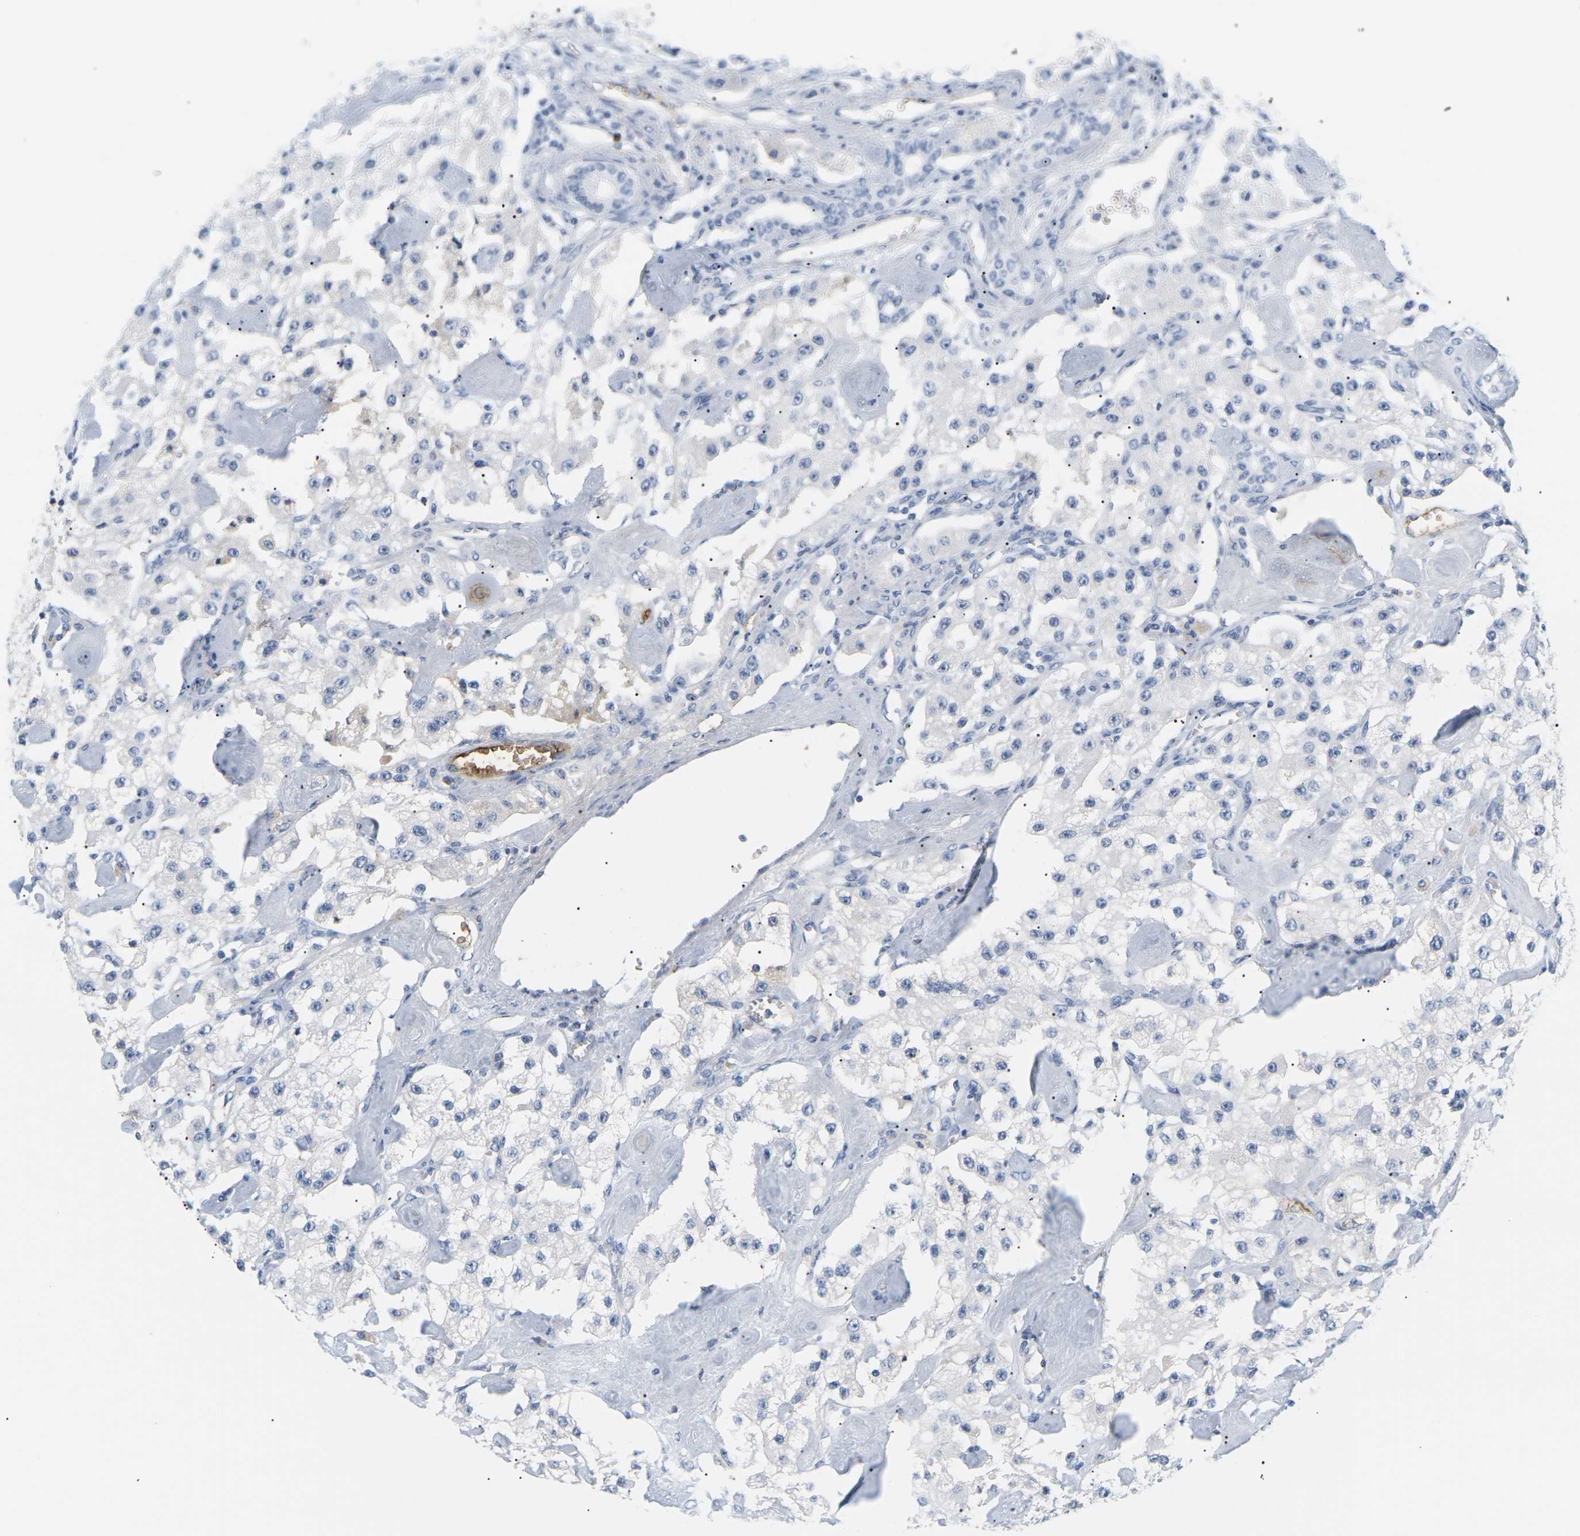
{"staining": {"intensity": "negative", "quantity": "none", "location": "none"}, "tissue": "carcinoid", "cell_type": "Tumor cells", "image_type": "cancer", "snomed": [{"axis": "morphology", "description": "Carcinoid, malignant, NOS"}, {"axis": "topography", "description": "Pancreas"}], "caption": "High power microscopy photomicrograph of an IHC image of carcinoid, revealing no significant positivity in tumor cells. Nuclei are stained in blue.", "gene": "APOB", "patient": {"sex": "male", "age": 41}}